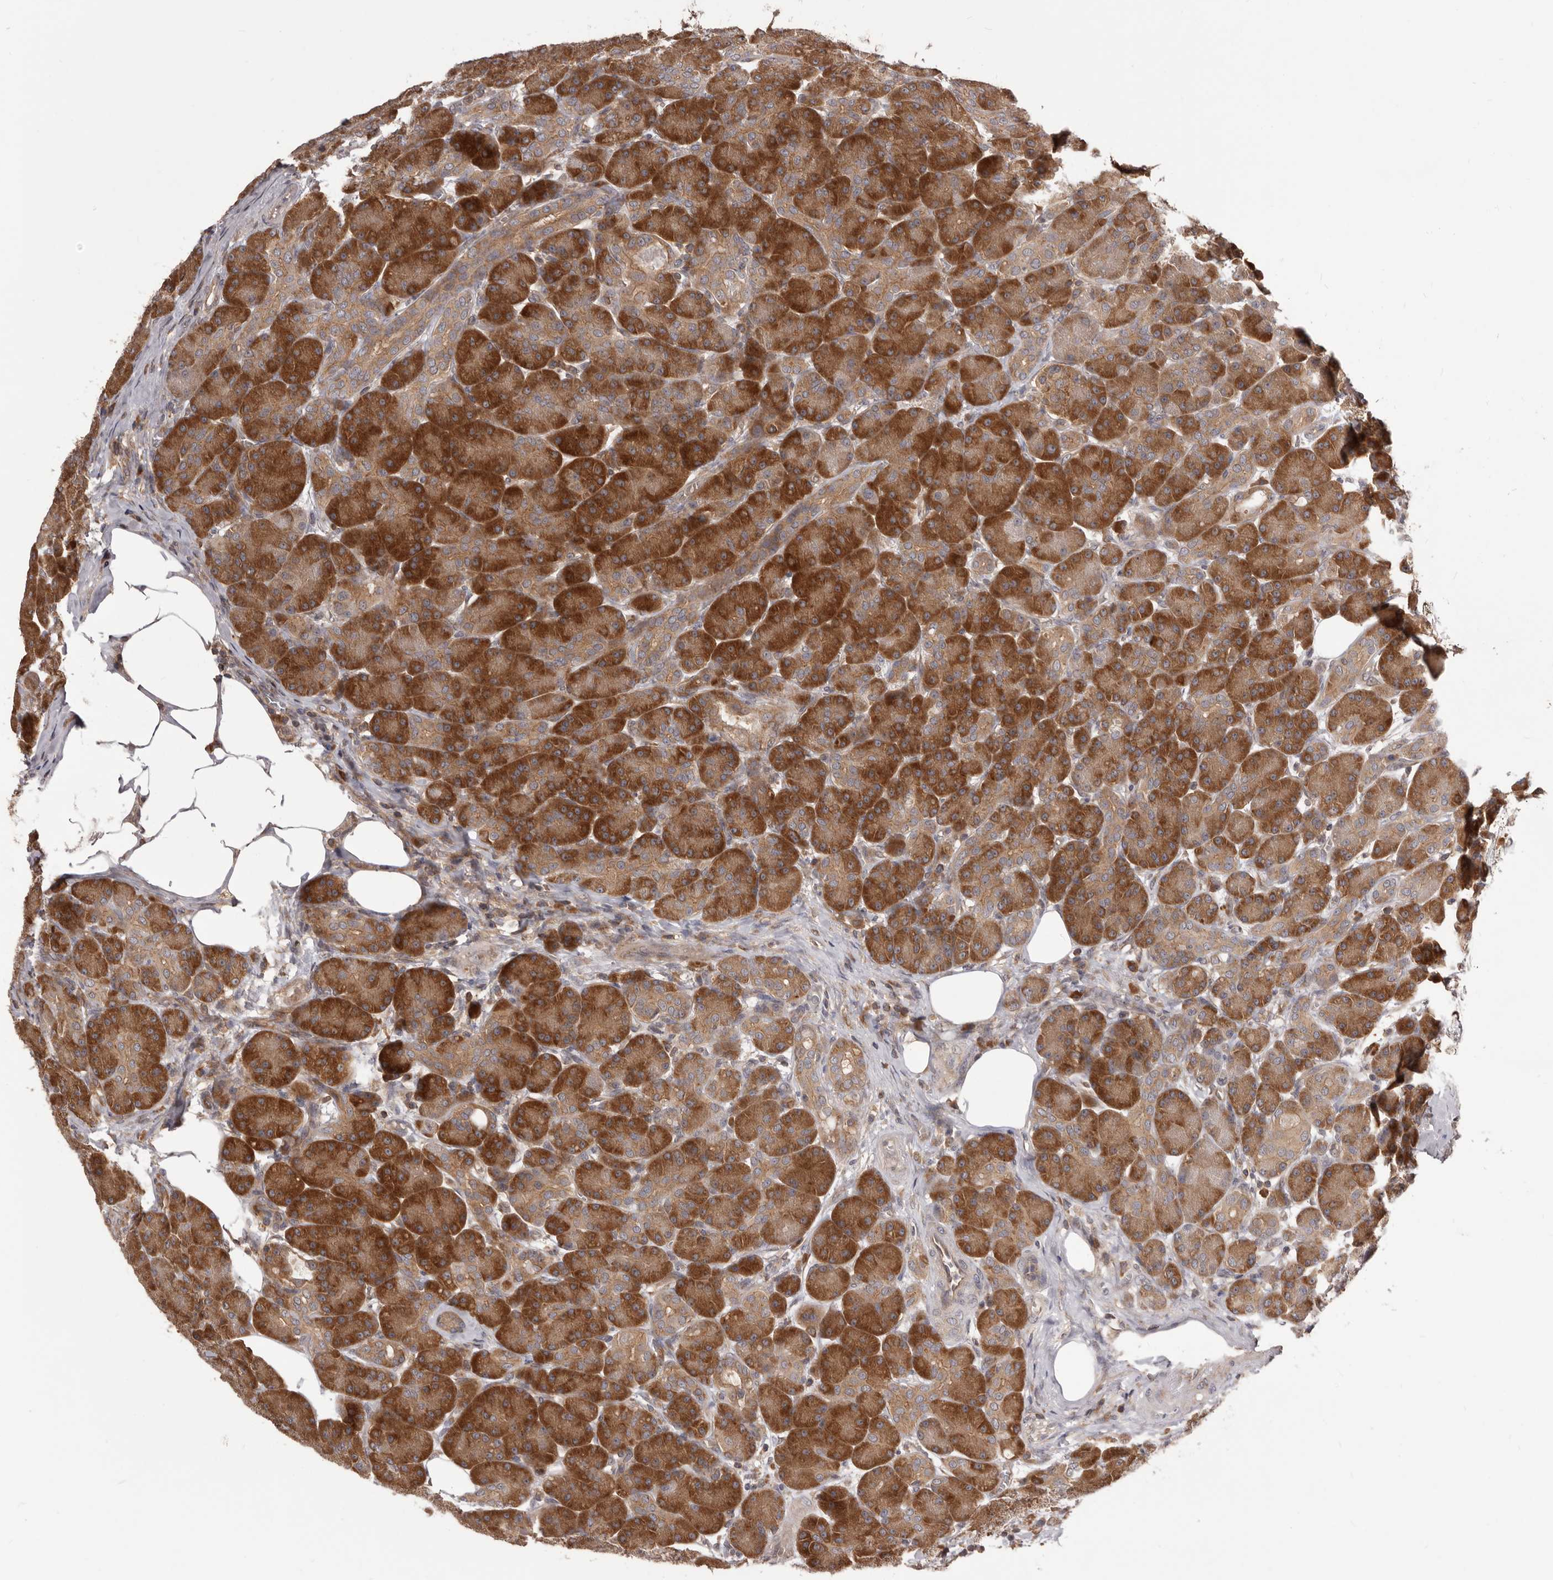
{"staining": {"intensity": "strong", "quantity": ">75%", "location": "cytoplasmic/membranous"}, "tissue": "pancreas", "cell_type": "Exocrine glandular cells", "image_type": "normal", "snomed": [{"axis": "morphology", "description": "Normal tissue, NOS"}, {"axis": "topography", "description": "Pancreas"}], "caption": "Immunohistochemistry of benign human pancreas exhibits high levels of strong cytoplasmic/membranous expression in approximately >75% of exocrine glandular cells. (DAB = brown stain, brightfield microscopy at high magnification).", "gene": "HBS1L", "patient": {"sex": "male", "age": 63}}